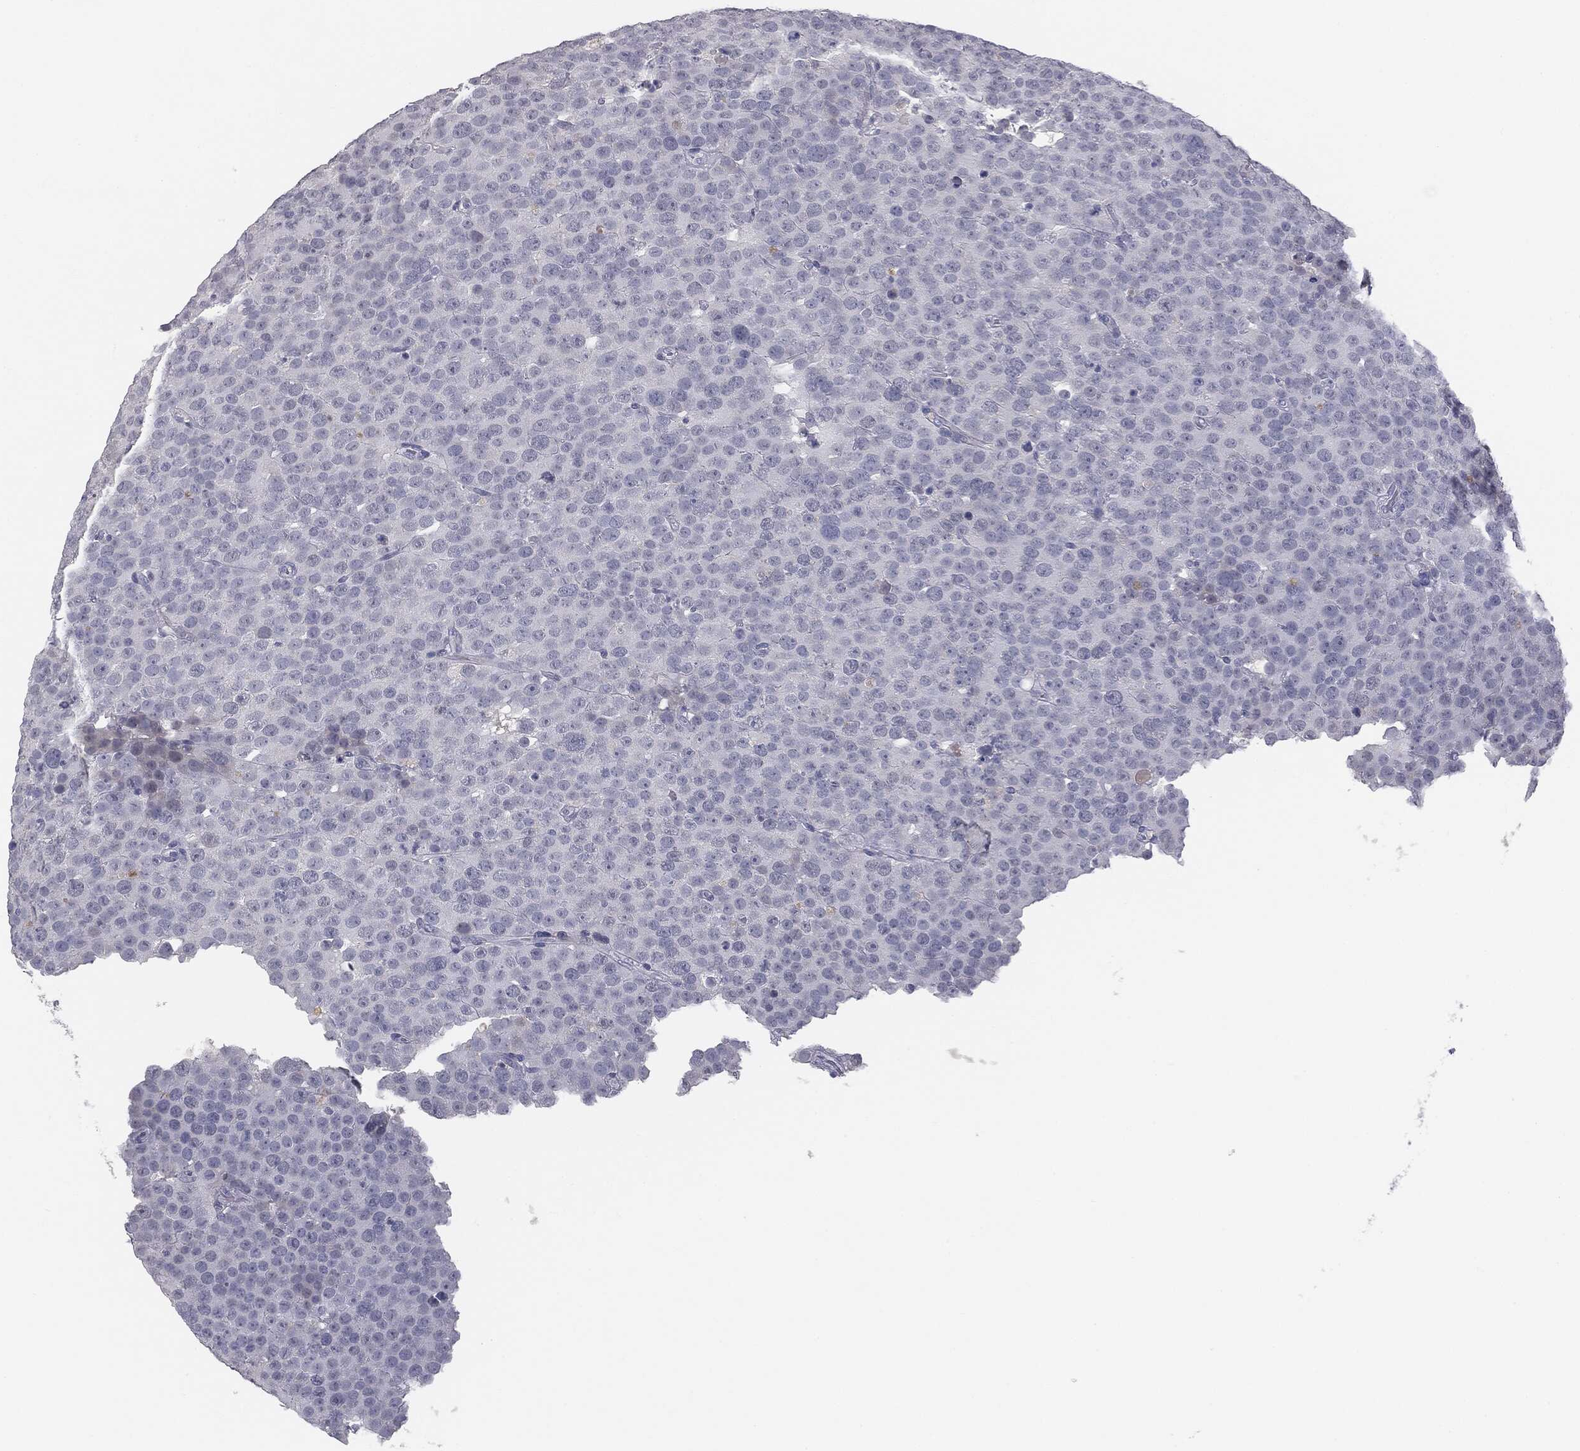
{"staining": {"intensity": "negative", "quantity": "none", "location": "none"}, "tissue": "testis cancer", "cell_type": "Tumor cells", "image_type": "cancer", "snomed": [{"axis": "morphology", "description": "Seminoma, NOS"}, {"axis": "topography", "description": "Testis"}], "caption": "Immunohistochemical staining of testis seminoma exhibits no significant positivity in tumor cells.", "gene": "MUC1", "patient": {"sex": "male", "age": 71}}